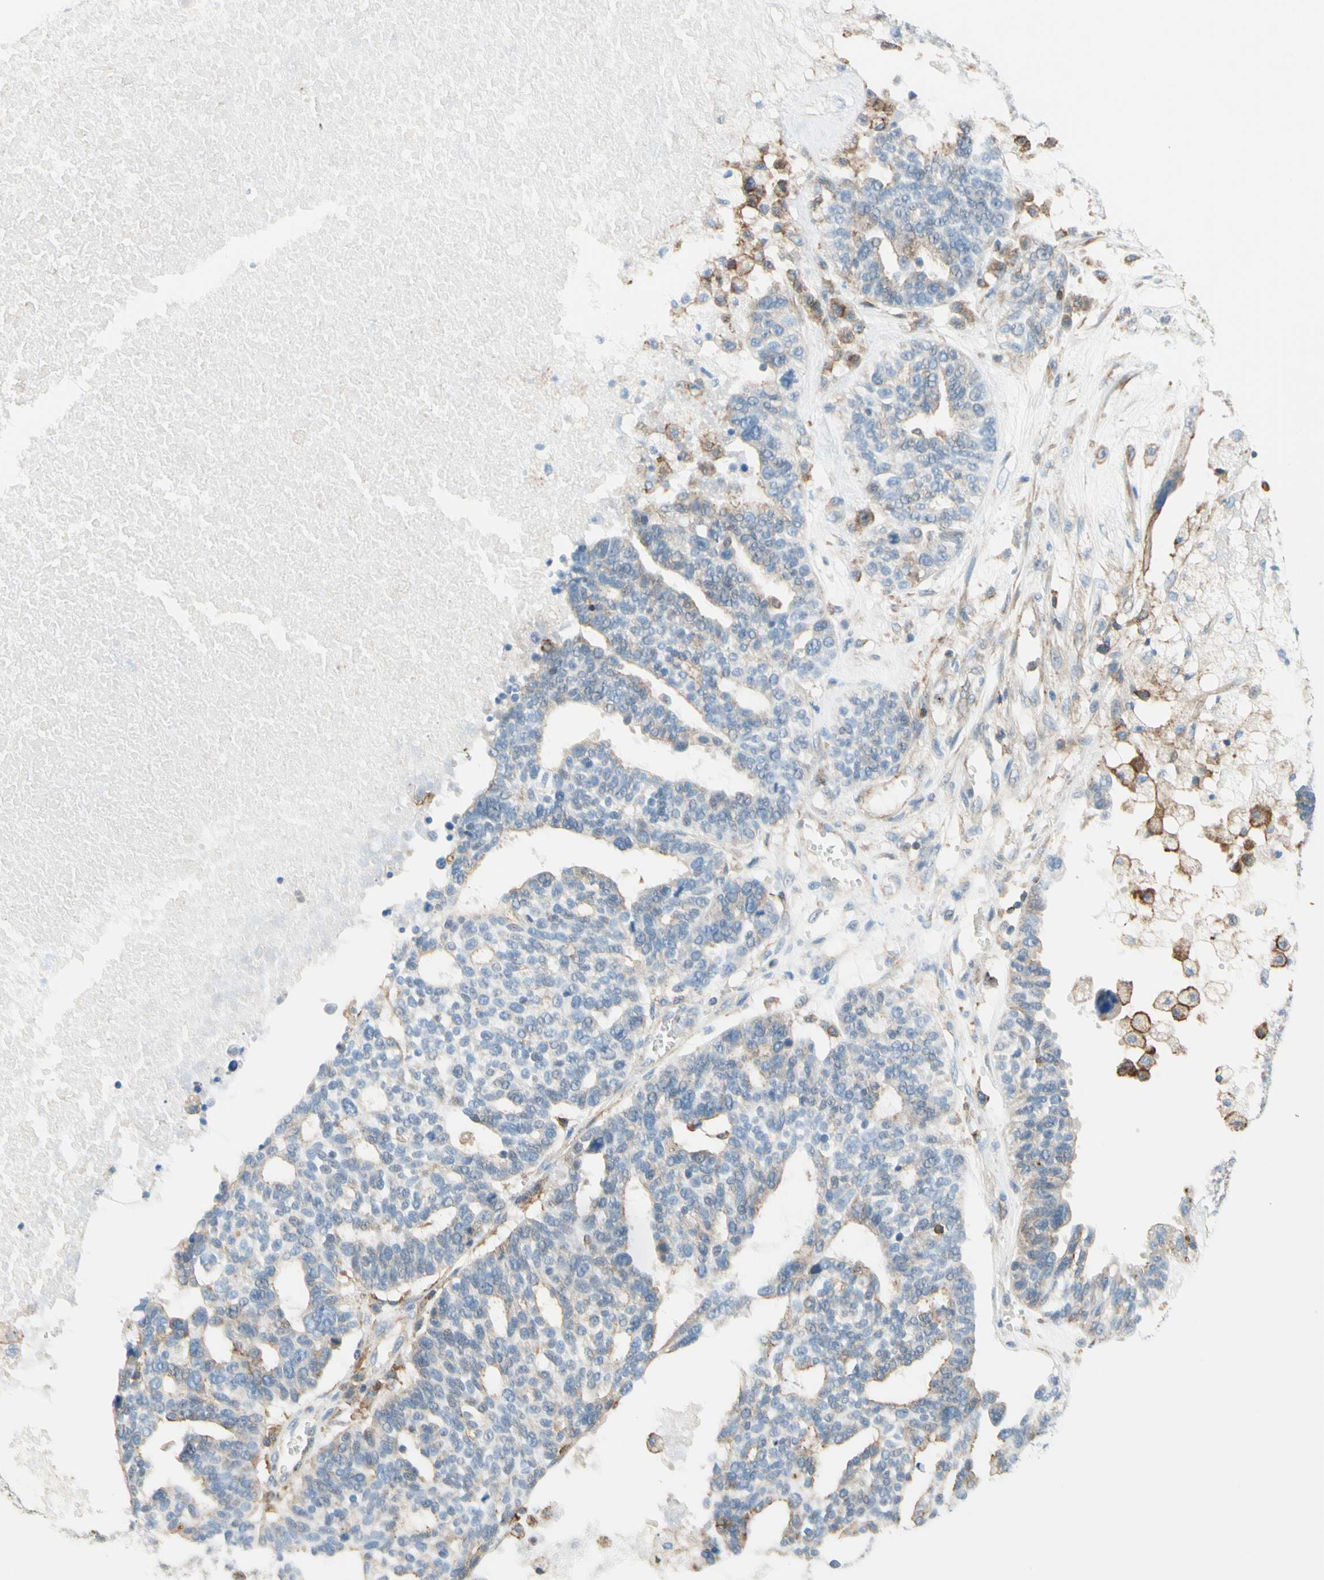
{"staining": {"intensity": "negative", "quantity": "none", "location": "none"}, "tissue": "ovarian cancer", "cell_type": "Tumor cells", "image_type": "cancer", "snomed": [{"axis": "morphology", "description": "Cystadenocarcinoma, serous, NOS"}, {"axis": "topography", "description": "Ovary"}], "caption": "Protein analysis of serous cystadenocarcinoma (ovarian) exhibits no significant positivity in tumor cells. The staining is performed using DAB (3,3'-diaminobenzidine) brown chromogen with nuclei counter-stained in using hematoxylin.", "gene": "SEMA4C", "patient": {"sex": "female", "age": 59}}